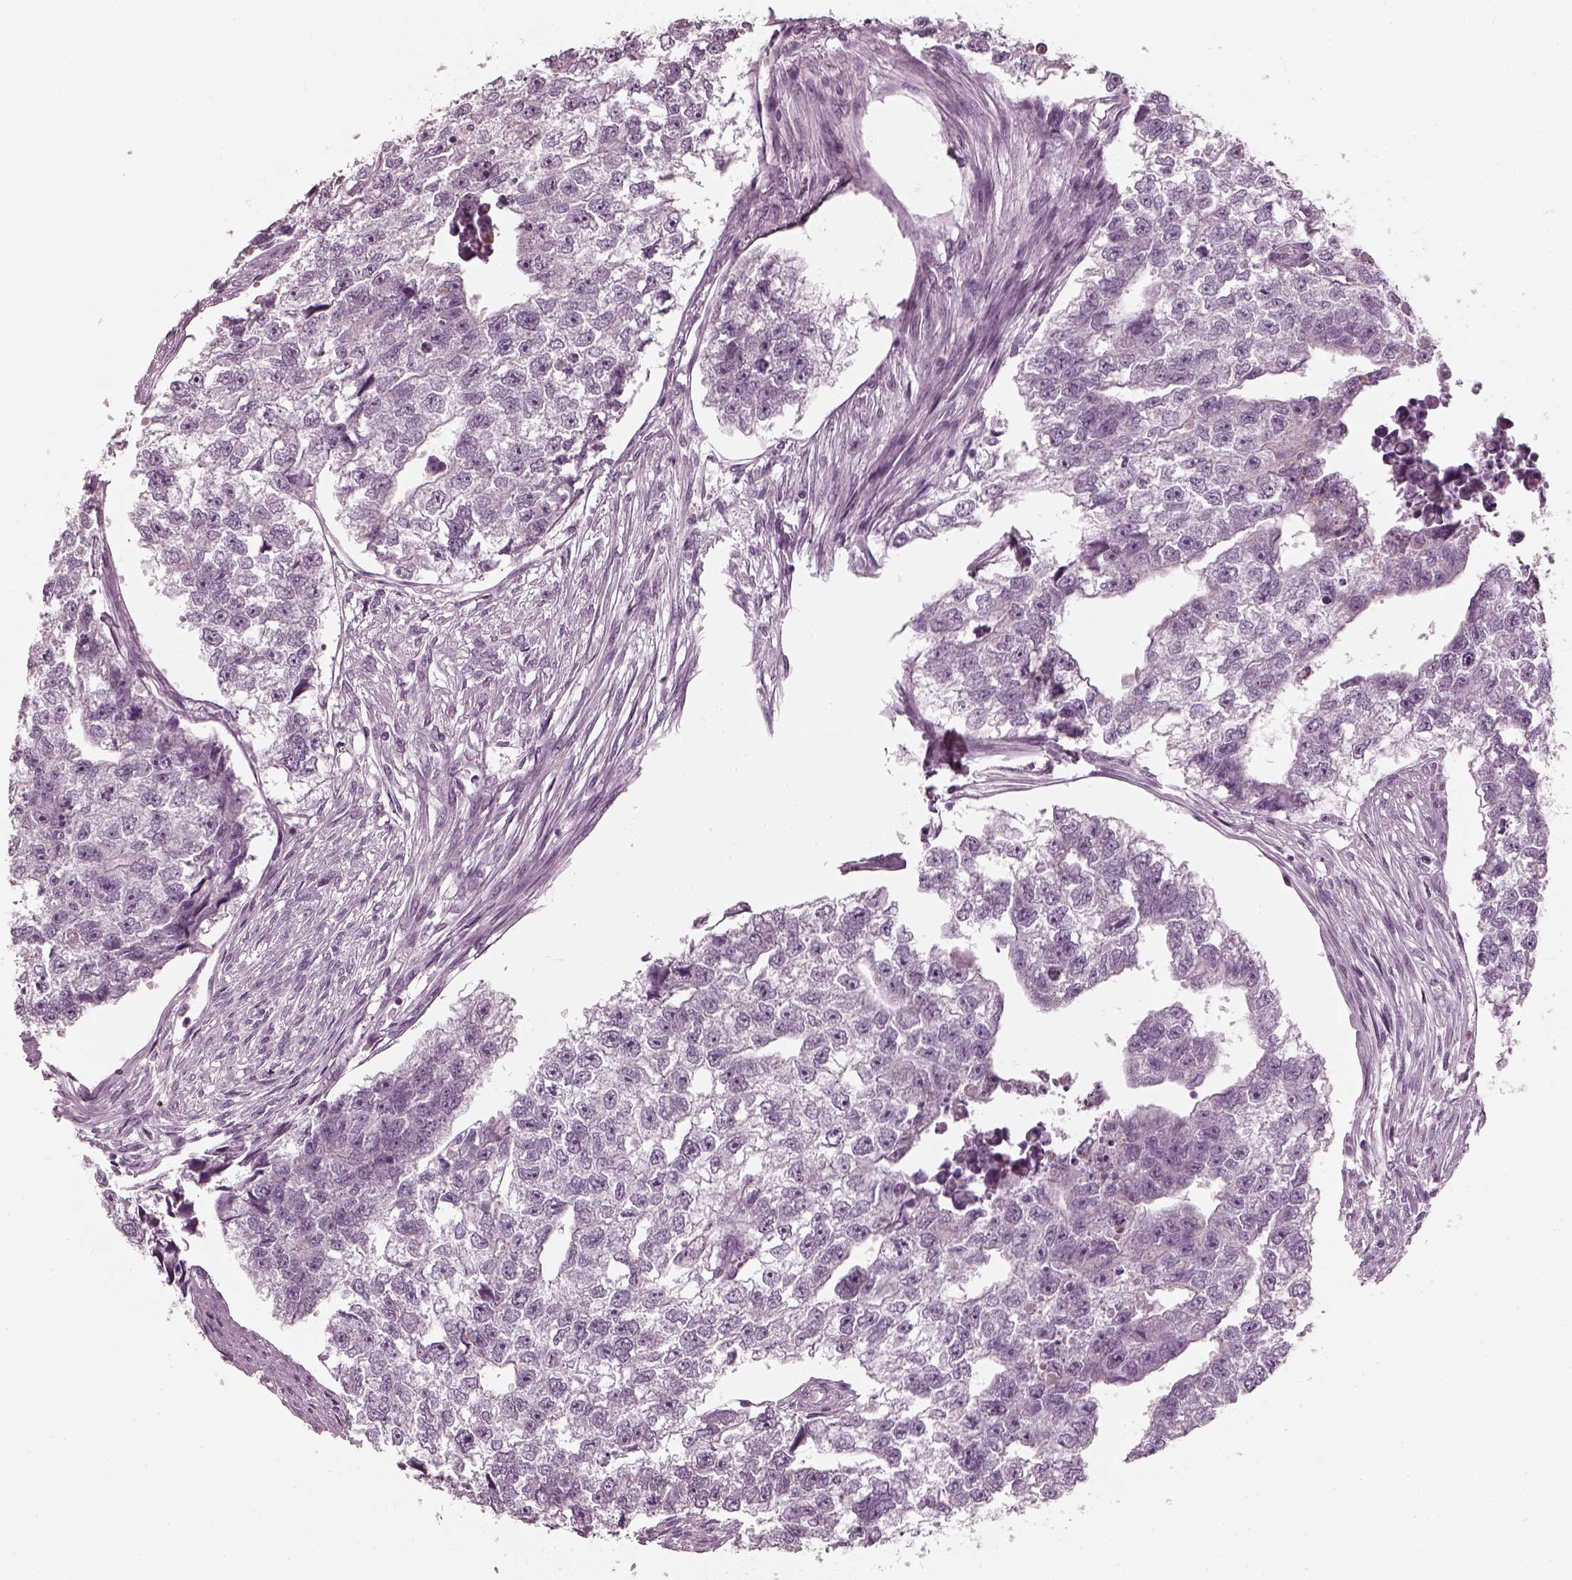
{"staining": {"intensity": "negative", "quantity": "none", "location": "none"}, "tissue": "testis cancer", "cell_type": "Tumor cells", "image_type": "cancer", "snomed": [{"axis": "morphology", "description": "Carcinoma, Embryonal, NOS"}, {"axis": "morphology", "description": "Teratoma, malignant, NOS"}, {"axis": "topography", "description": "Testis"}], "caption": "A high-resolution micrograph shows immunohistochemistry staining of testis cancer, which demonstrates no significant positivity in tumor cells.", "gene": "CNTN1", "patient": {"sex": "male", "age": 44}}